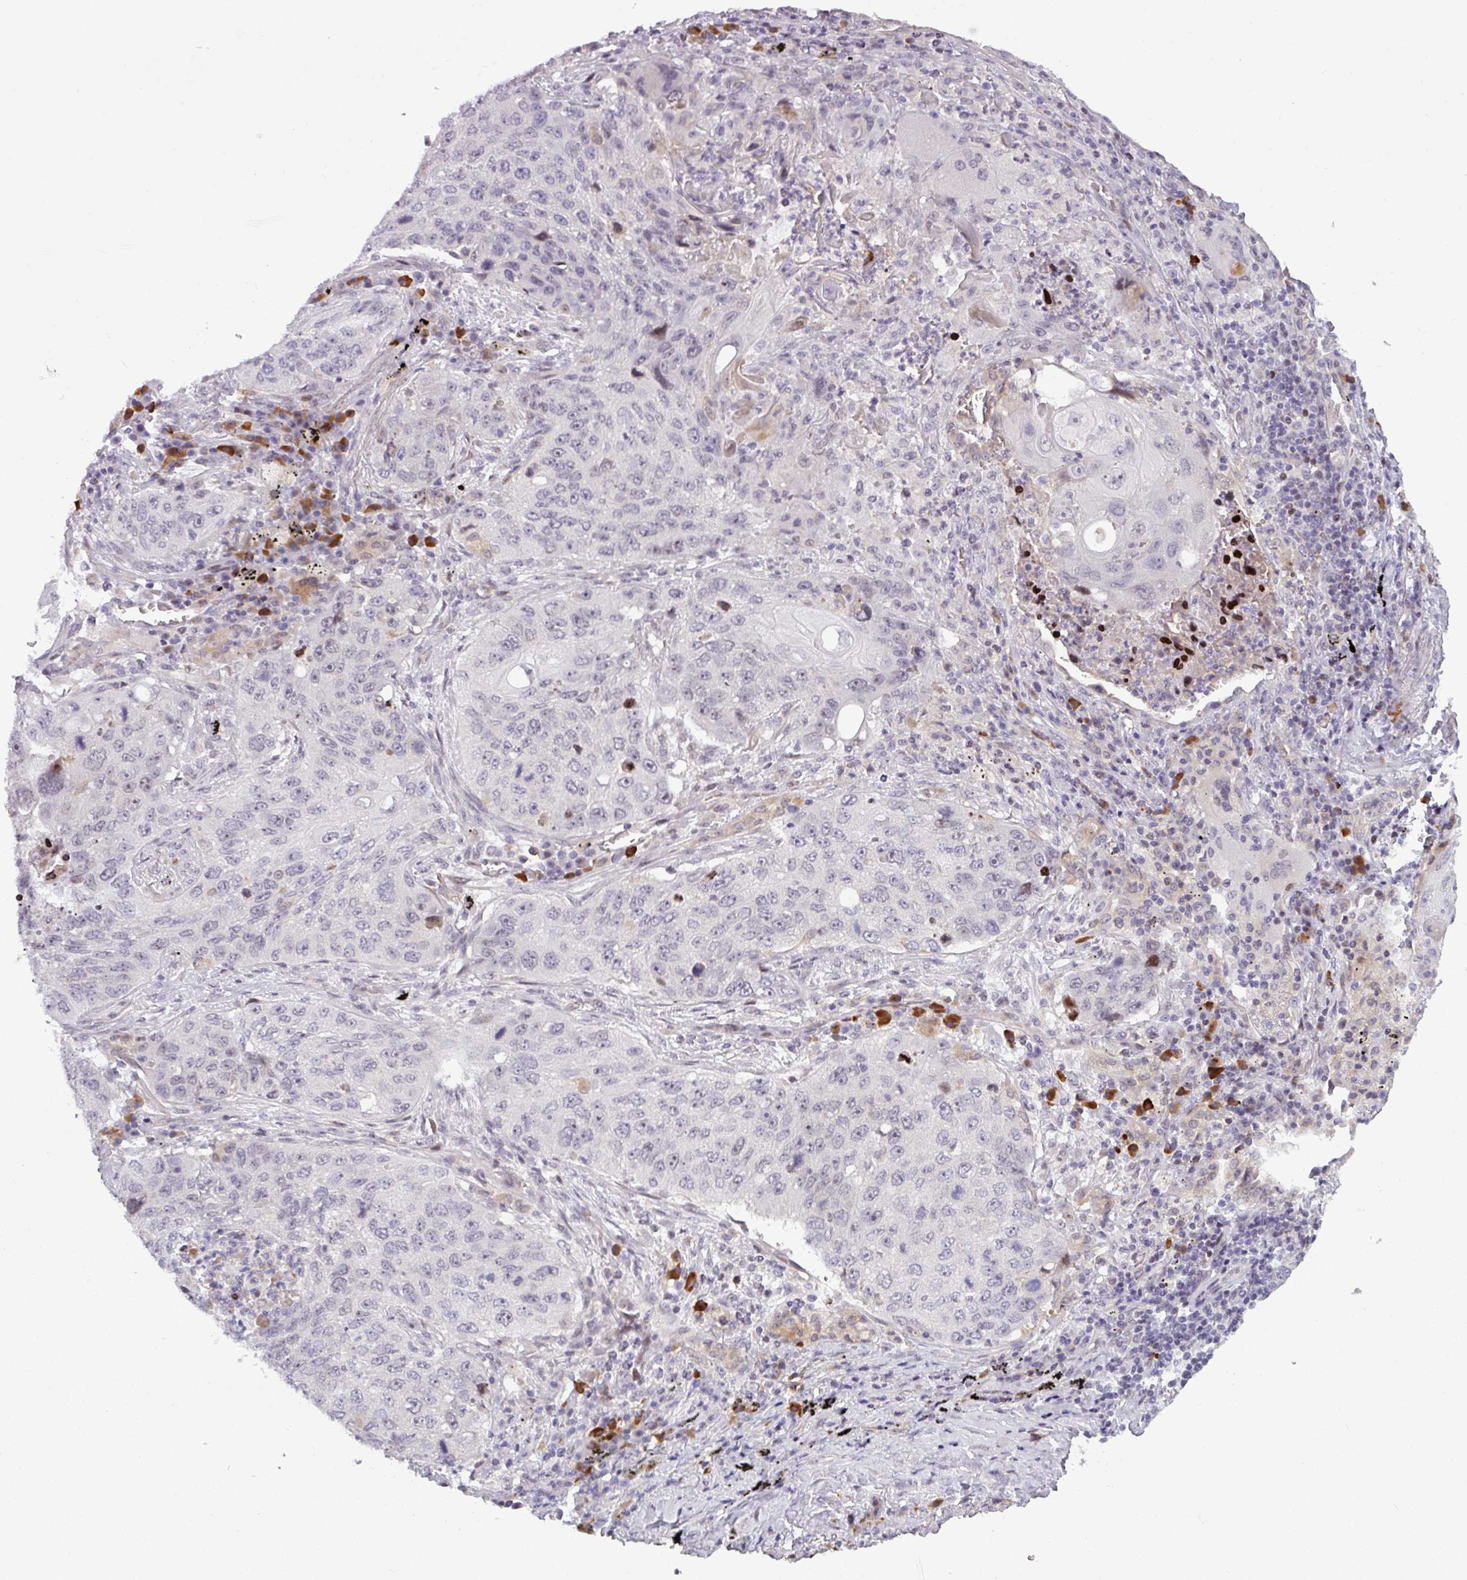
{"staining": {"intensity": "negative", "quantity": "none", "location": "none"}, "tissue": "lung cancer", "cell_type": "Tumor cells", "image_type": "cancer", "snomed": [{"axis": "morphology", "description": "Squamous cell carcinoma, NOS"}, {"axis": "topography", "description": "Lung"}], "caption": "High power microscopy image of an immunohistochemistry (IHC) photomicrograph of lung cancer, revealing no significant expression in tumor cells.", "gene": "SLC66A2", "patient": {"sex": "female", "age": 63}}